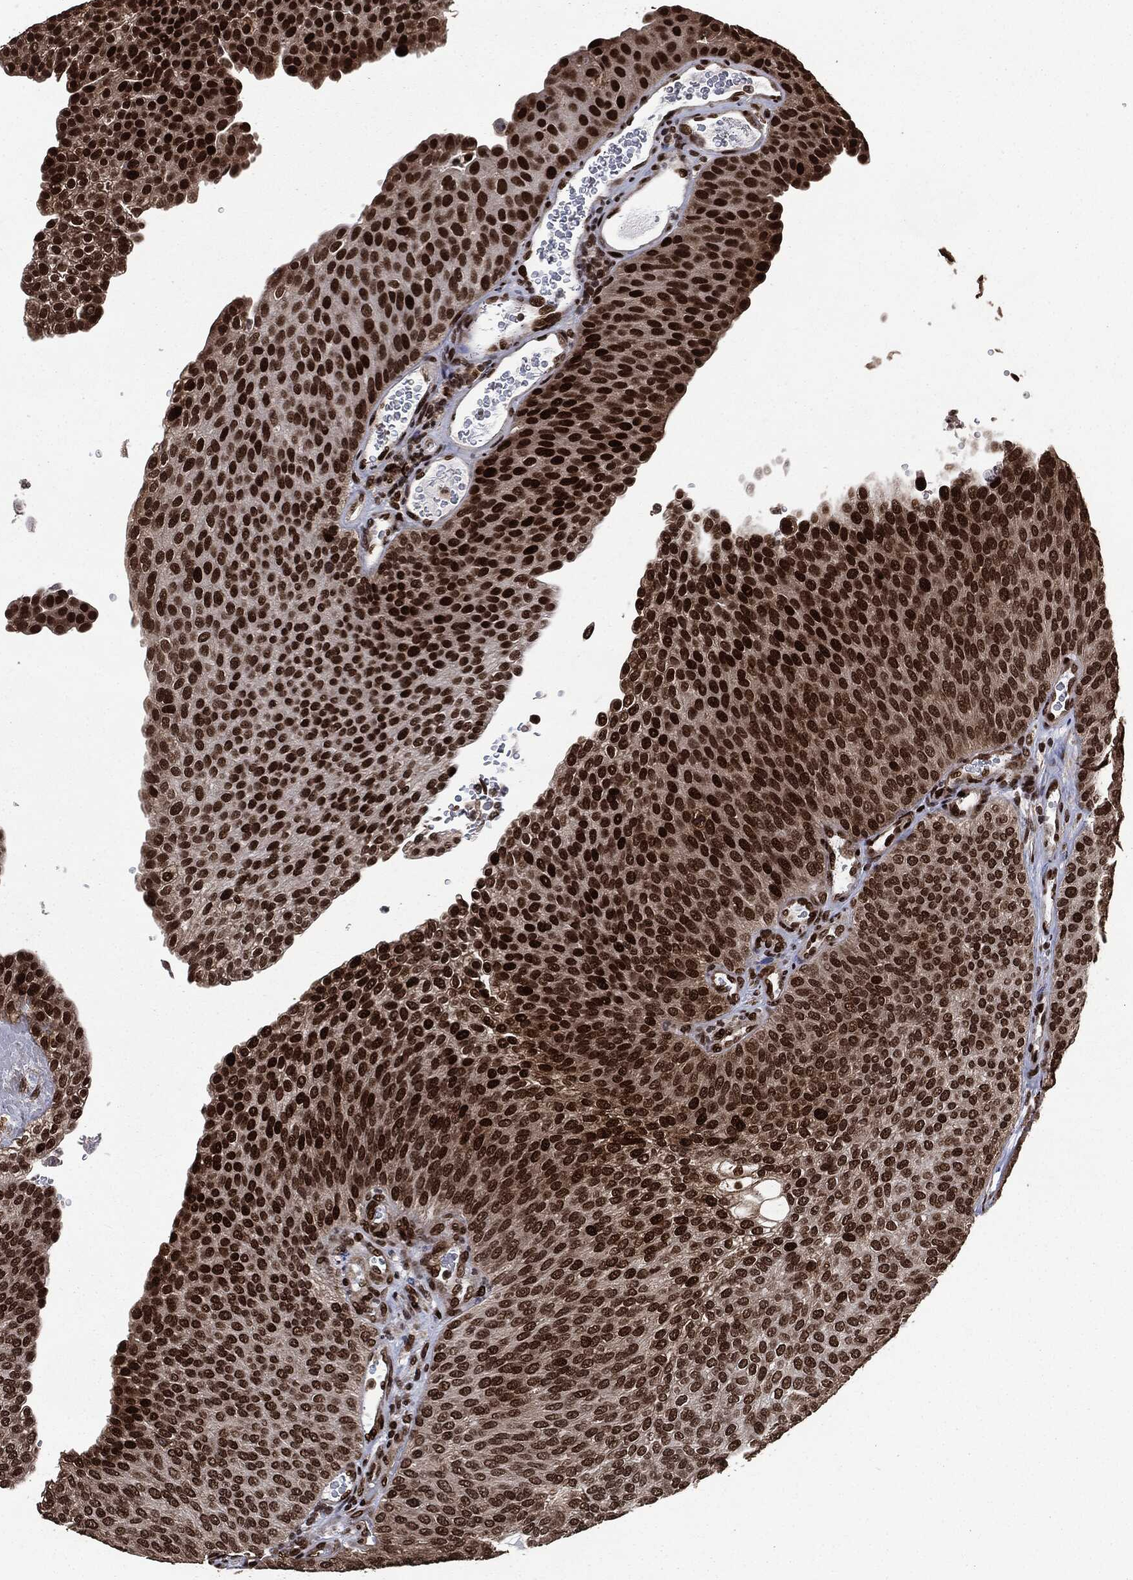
{"staining": {"intensity": "strong", "quantity": "25%-75%", "location": "nuclear"}, "tissue": "urothelial cancer", "cell_type": "Tumor cells", "image_type": "cancer", "snomed": [{"axis": "morphology", "description": "Urothelial carcinoma, High grade"}, {"axis": "topography", "description": "Urinary bladder"}], "caption": "Urothelial cancer was stained to show a protein in brown. There is high levels of strong nuclear staining in approximately 25%-75% of tumor cells.", "gene": "DVL2", "patient": {"sex": "female", "age": 79}}